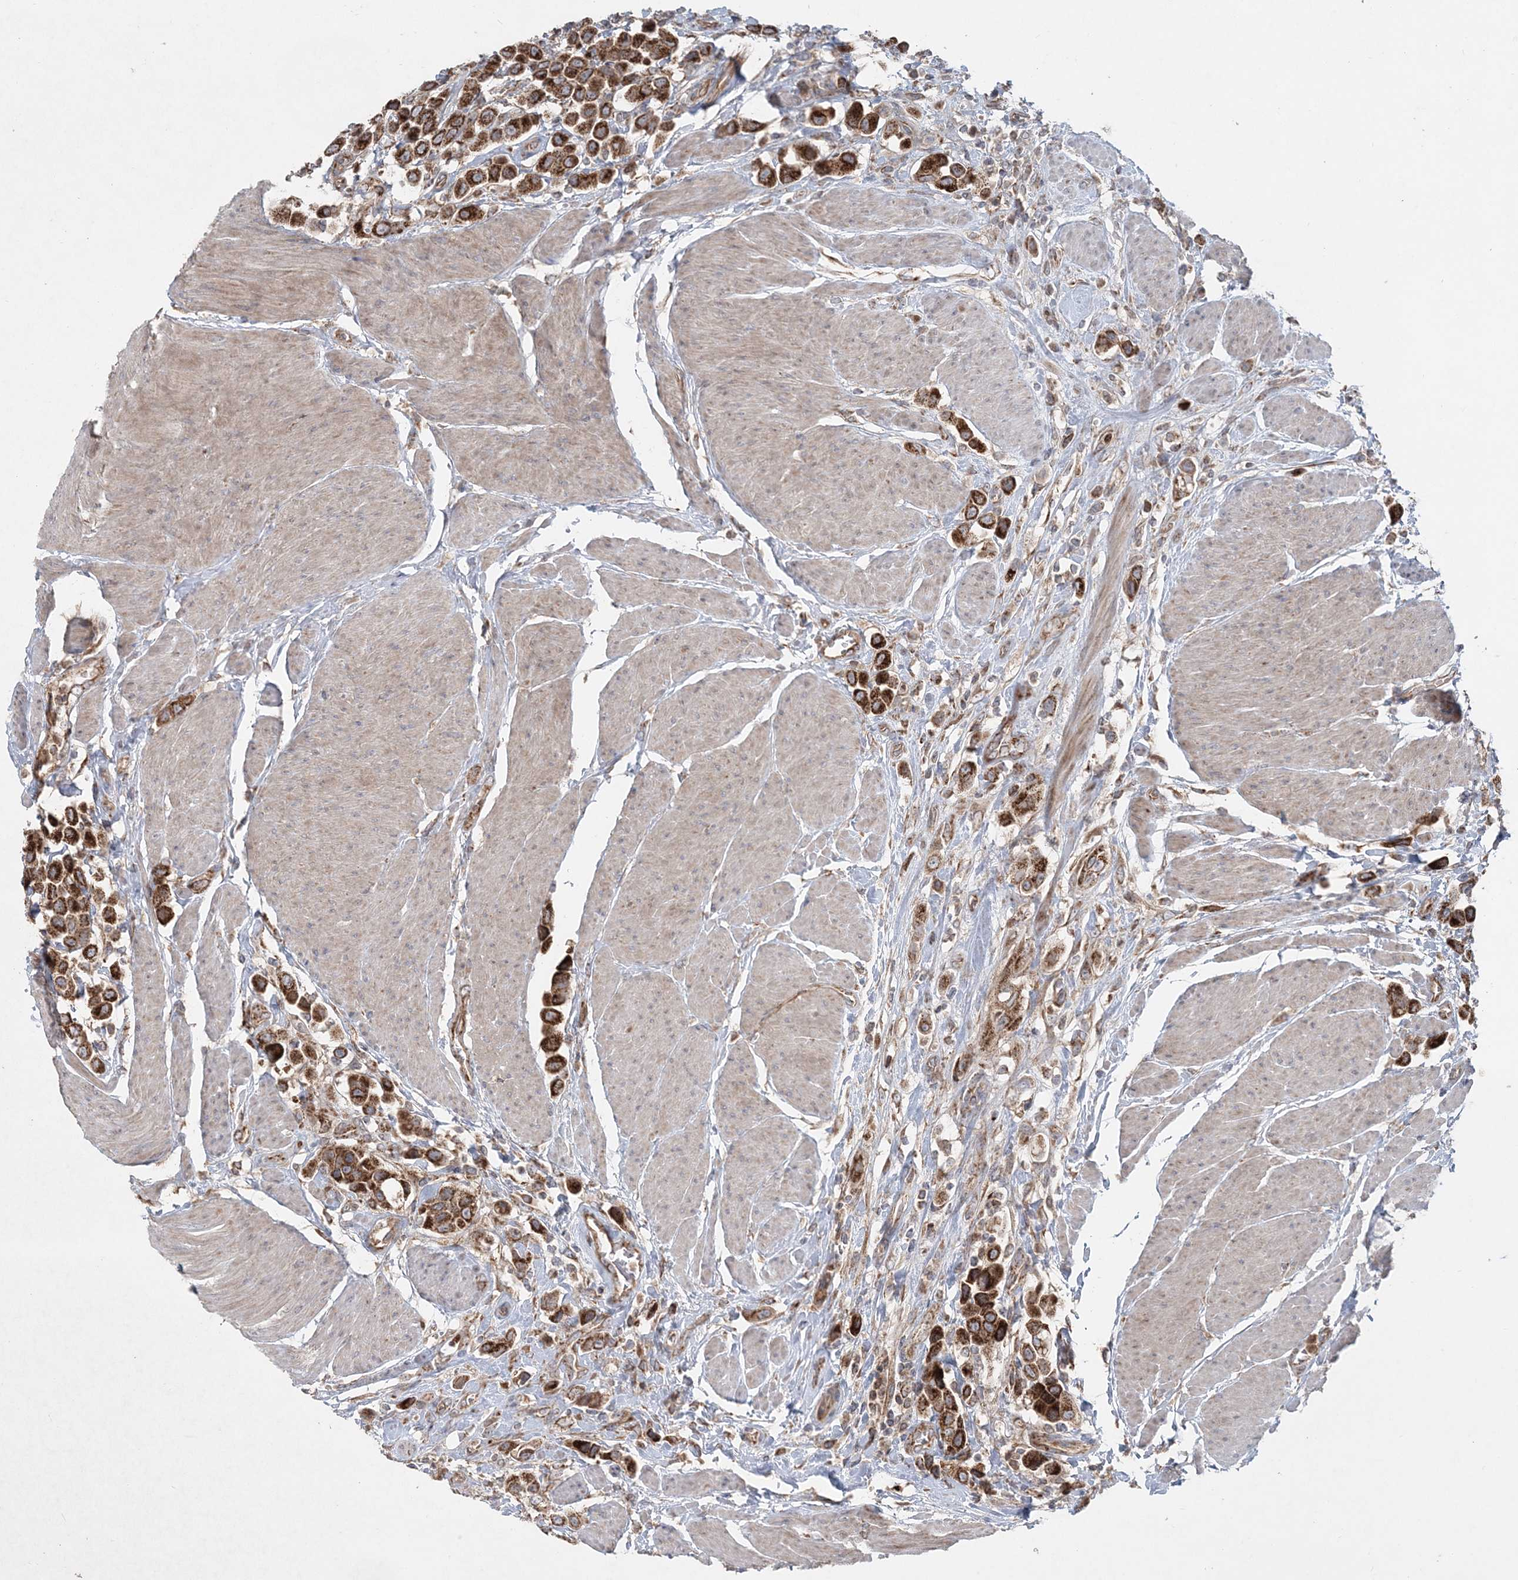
{"staining": {"intensity": "strong", "quantity": ">75%", "location": "cytoplasmic/membranous"}, "tissue": "urothelial cancer", "cell_type": "Tumor cells", "image_type": "cancer", "snomed": [{"axis": "morphology", "description": "Urothelial carcinoma, High grade"}, {"axis": "topography", "description": "Urinary bladder"}], "caption": "Protein expression by IHC shows strong cytoplasmic/membranous staining in approximately >75% of tumor cells in high-grade urothelial carcinoma.", "gene": "LRPPRC", "patient": {"sex": "male", "age": 50}}